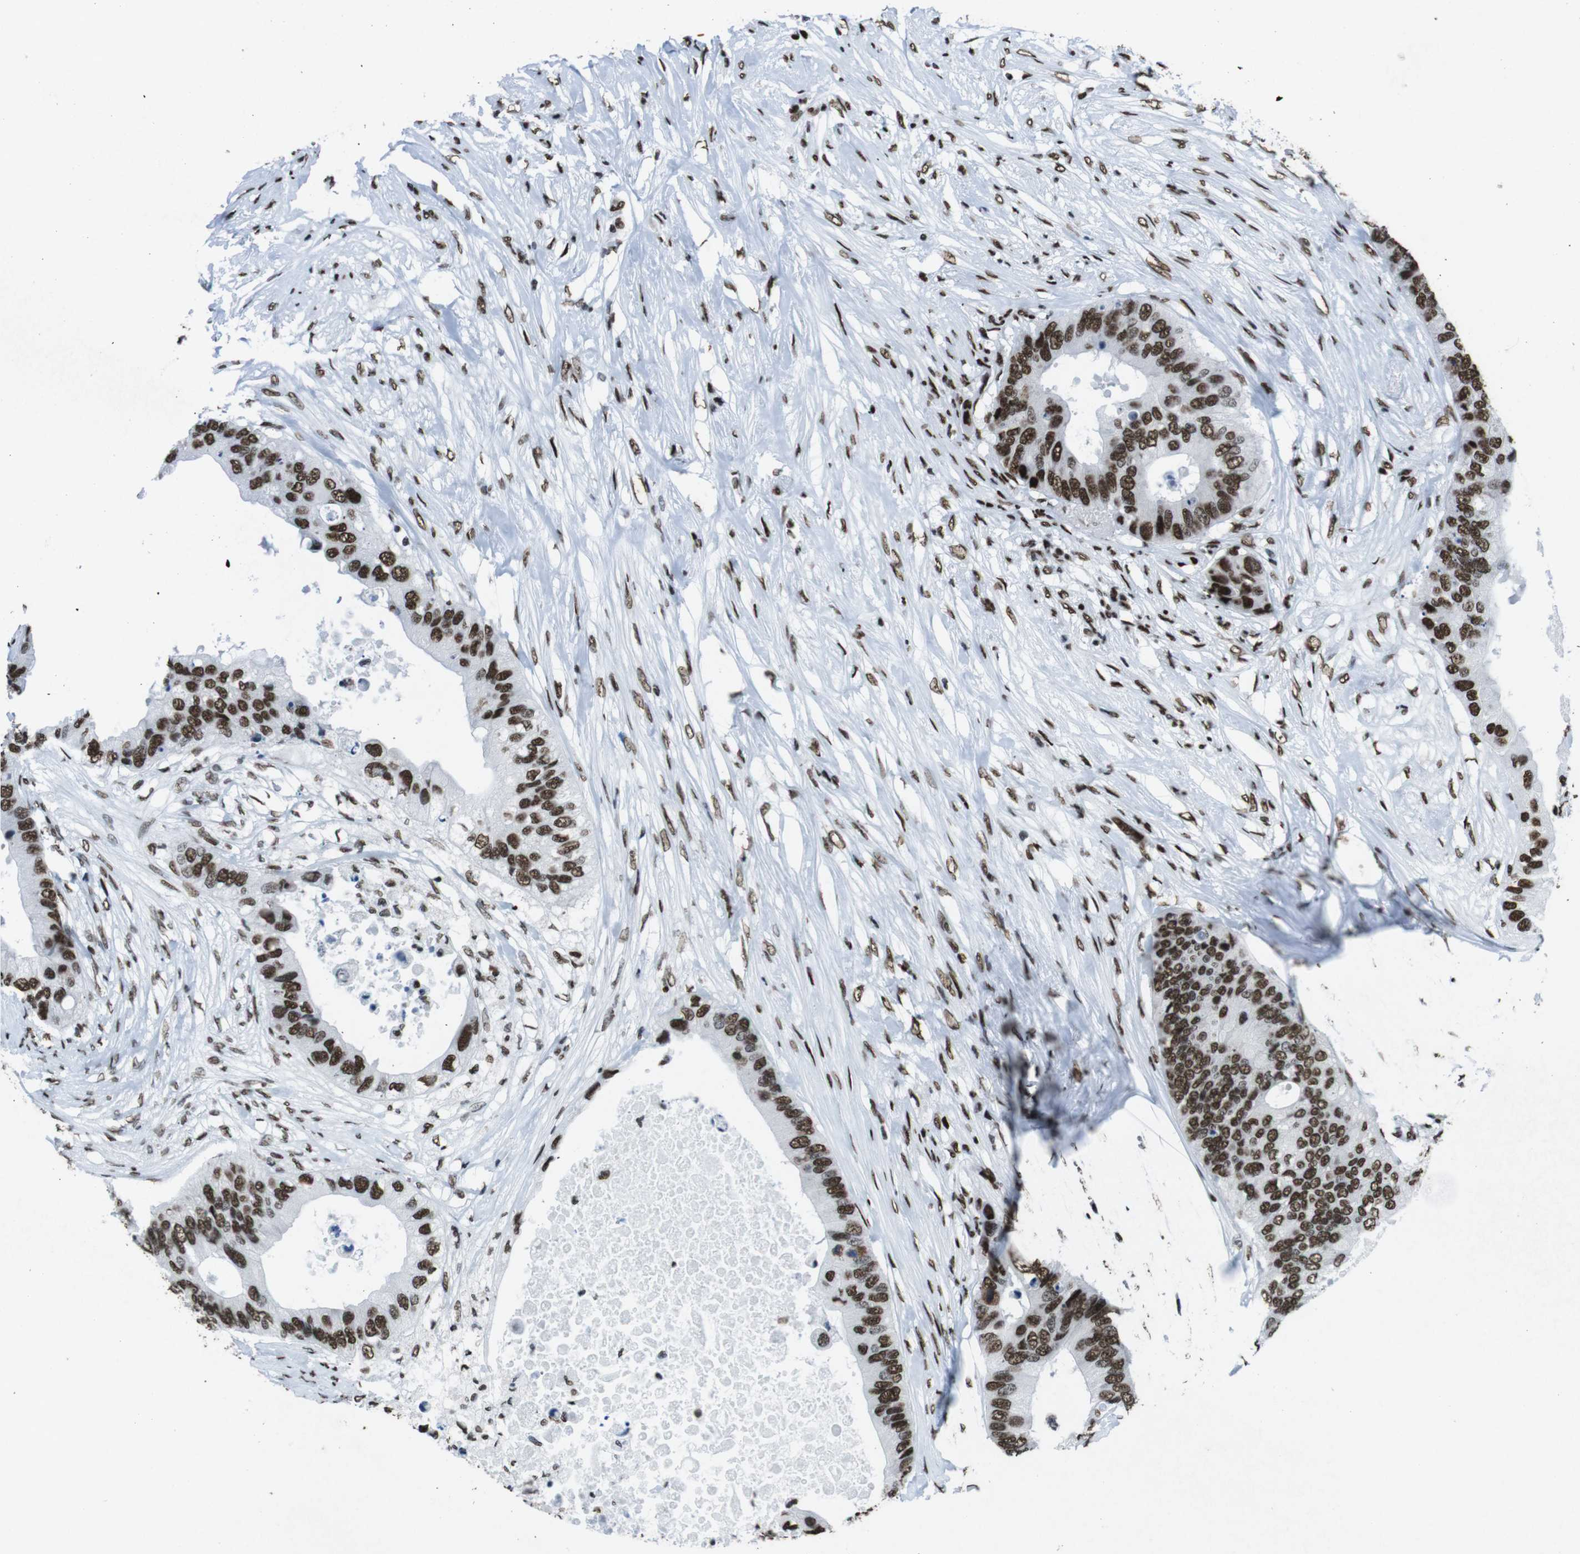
{"staining": {"intensity": "strong", "quantity": ">75%", "location": "nuclear"}, "tissue": "colorectal cancer", "cell_type": "Tumor cells", "image_type": "cancer", "snomed": [{"axis": "morphology", "description": "Adenocarcinoma, NOS"}, {"axis": "topography", "description": "Colon"}], "caption": "Colorectal cancer (adenocarcinoma) stained for a protein (brown) reveals strong nuclear positive positivity in approximately >75% of tumor cells.", "gene": "CITED2", "patient": {"sex": "male", "age": 71}}